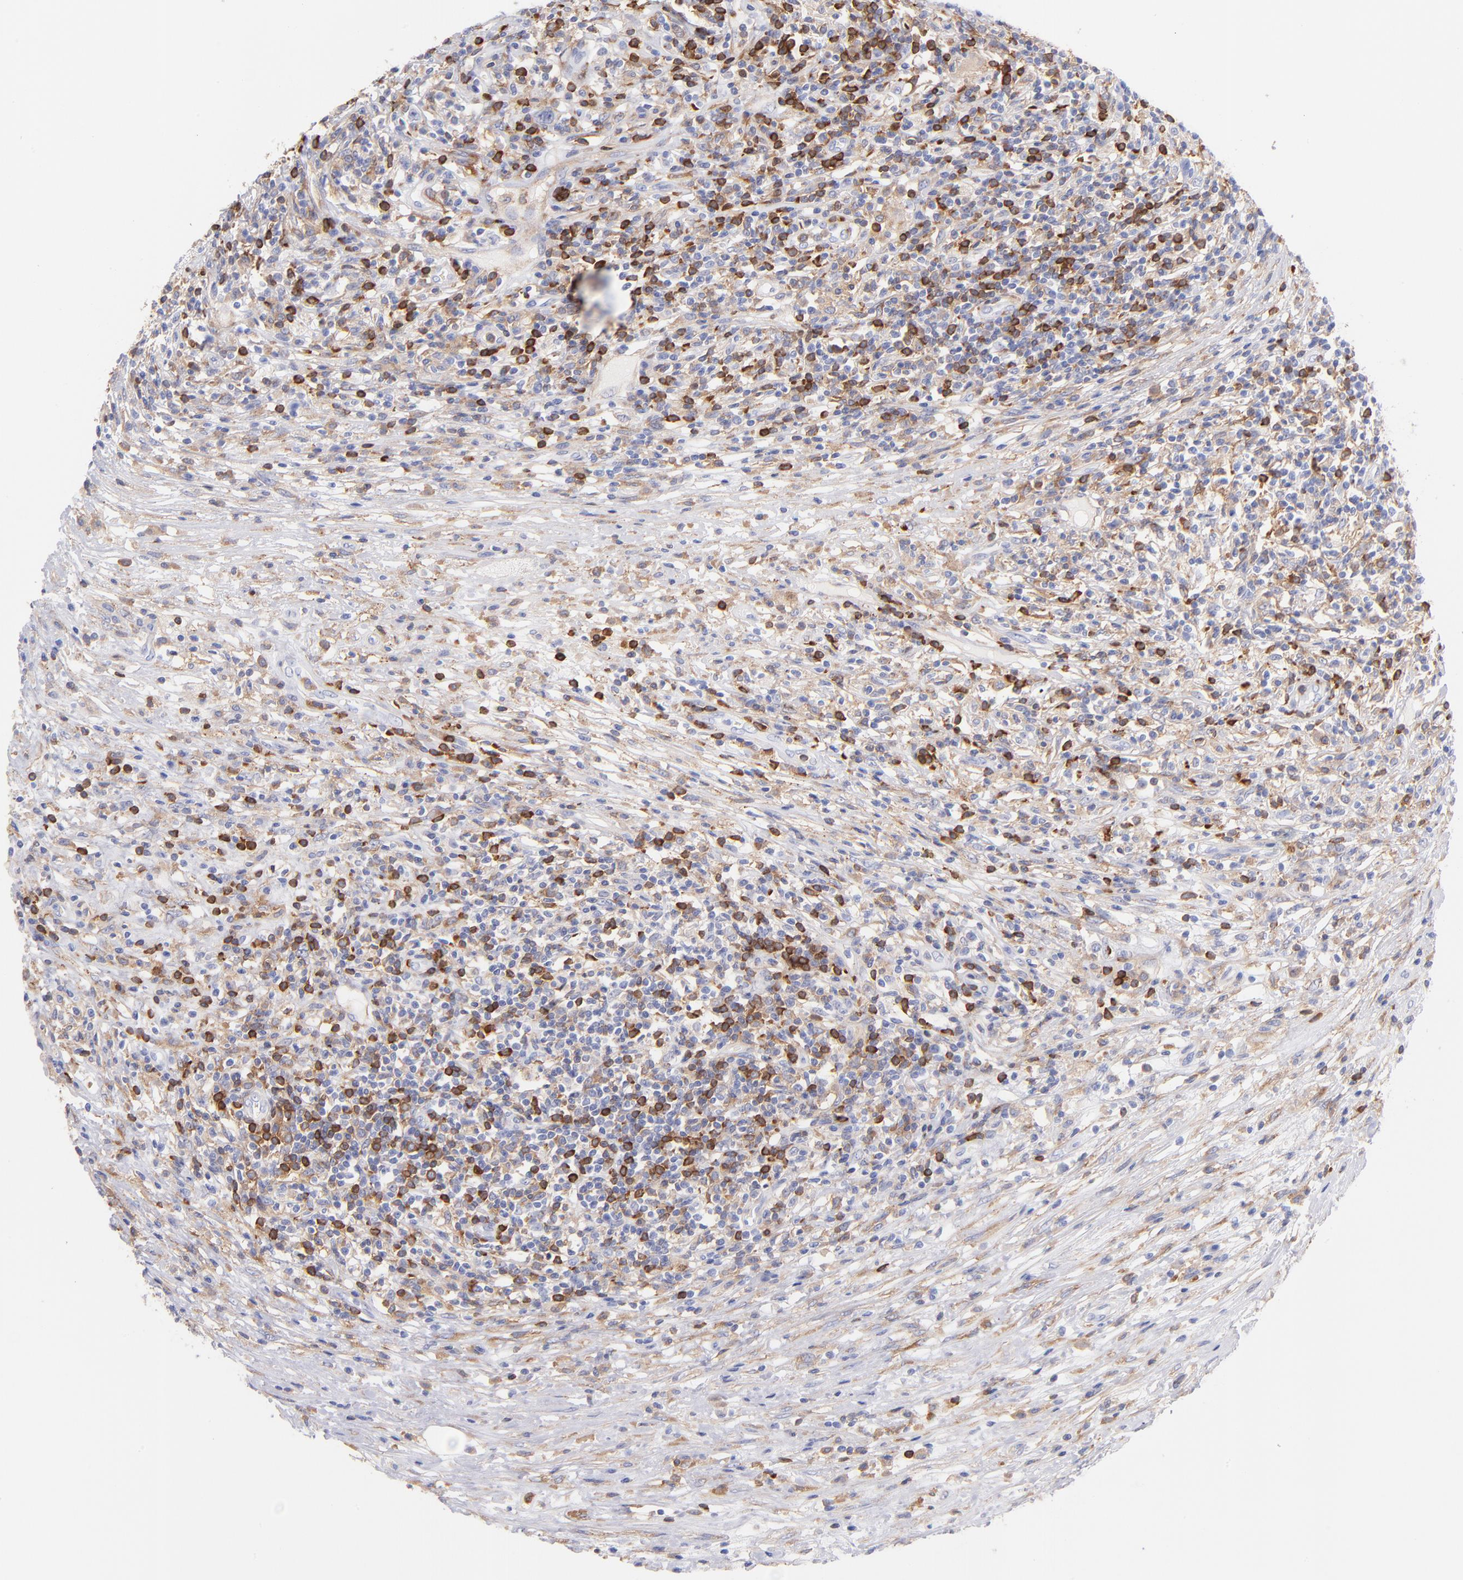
{"staining": {"intensity": "strong", "quantity": "25%-75%", "location": "cytoplasmic/membranous"}, "tissue": "lymphoma", "cell_type": "Tumor cells", "image_type": "cancer", "snomed": [{"axis": "morphology", "description": "Malignant lymphoma, non-Hodgkin's type, High grade"}, {"axis": "topography", "description": "Lymph node"}], "caption": "IHC (DAB) staining of human lymphoma demonstrates strong cytoplasmic/membranous protein staining in about 25%-75% of tumor cells.", "gene": "PRKCA", "patient": {"sex": "female", "age": 84}}